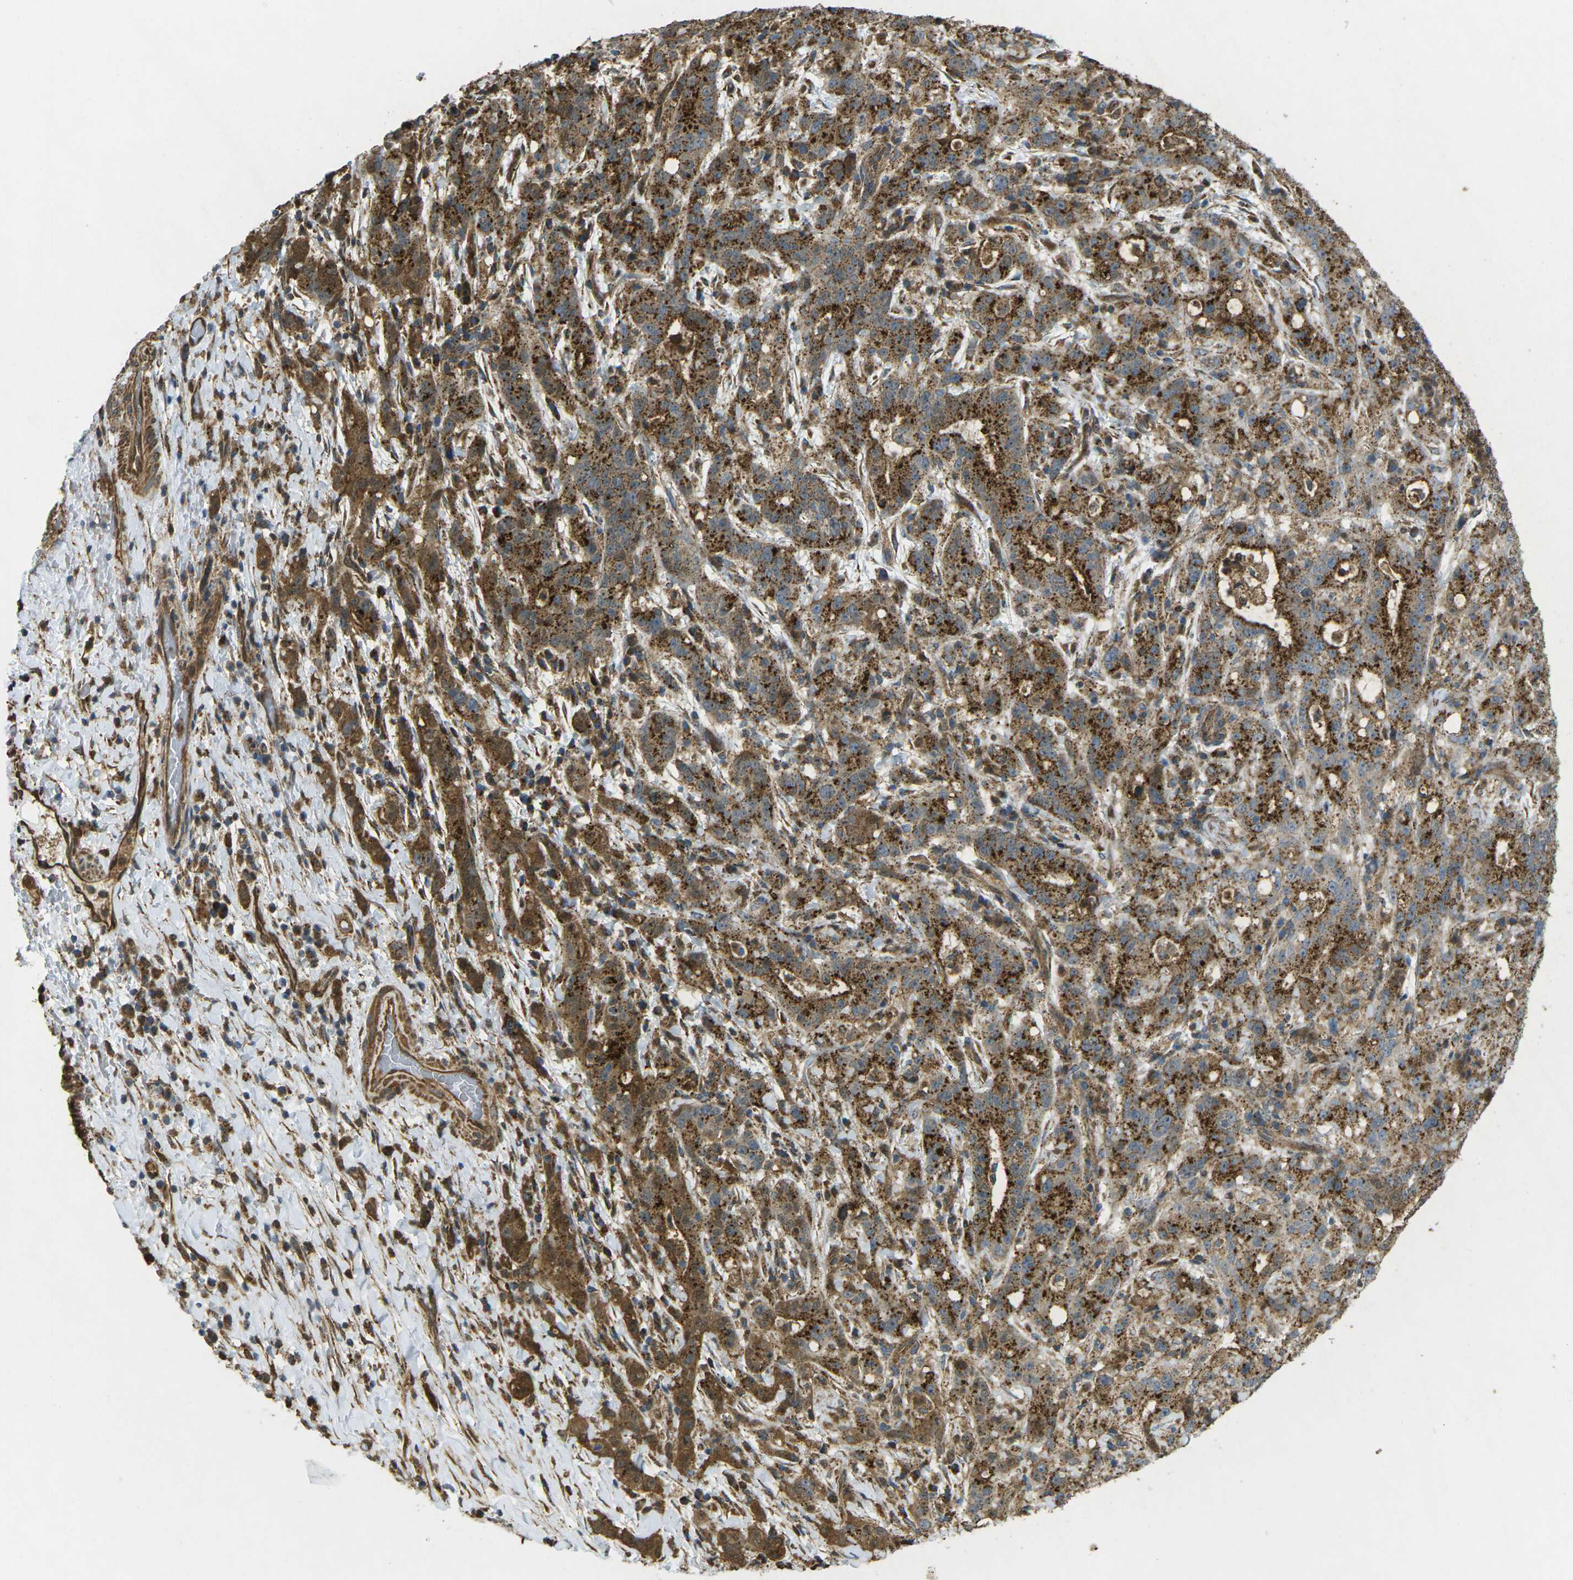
{"staining": {"intensity": "strong", "quantity": ">75%", "location": "cytoplasmic/membranous"}, "tissue": "liver cancer", "cell_type": "Tumor cells", "image_type": "cancer", "snomed": [{"axis": "morphology", "description": "Cholangiocarcinoma"}, {"axis": "topography", "description": "Liver"}], "caption": "High-magnification brightfield microscopy of liver cholangiocarcinoma stained with DAB (3,3'-diaminobenzidine) (brown) and counterstained with hematoxylin (blue). tumor cells exhibit strong cytoplasmic/membranous positivity is identified in about>75% of cells.", "gene": "CHMP3", "patient": {"sex": "female", "age": 38}}